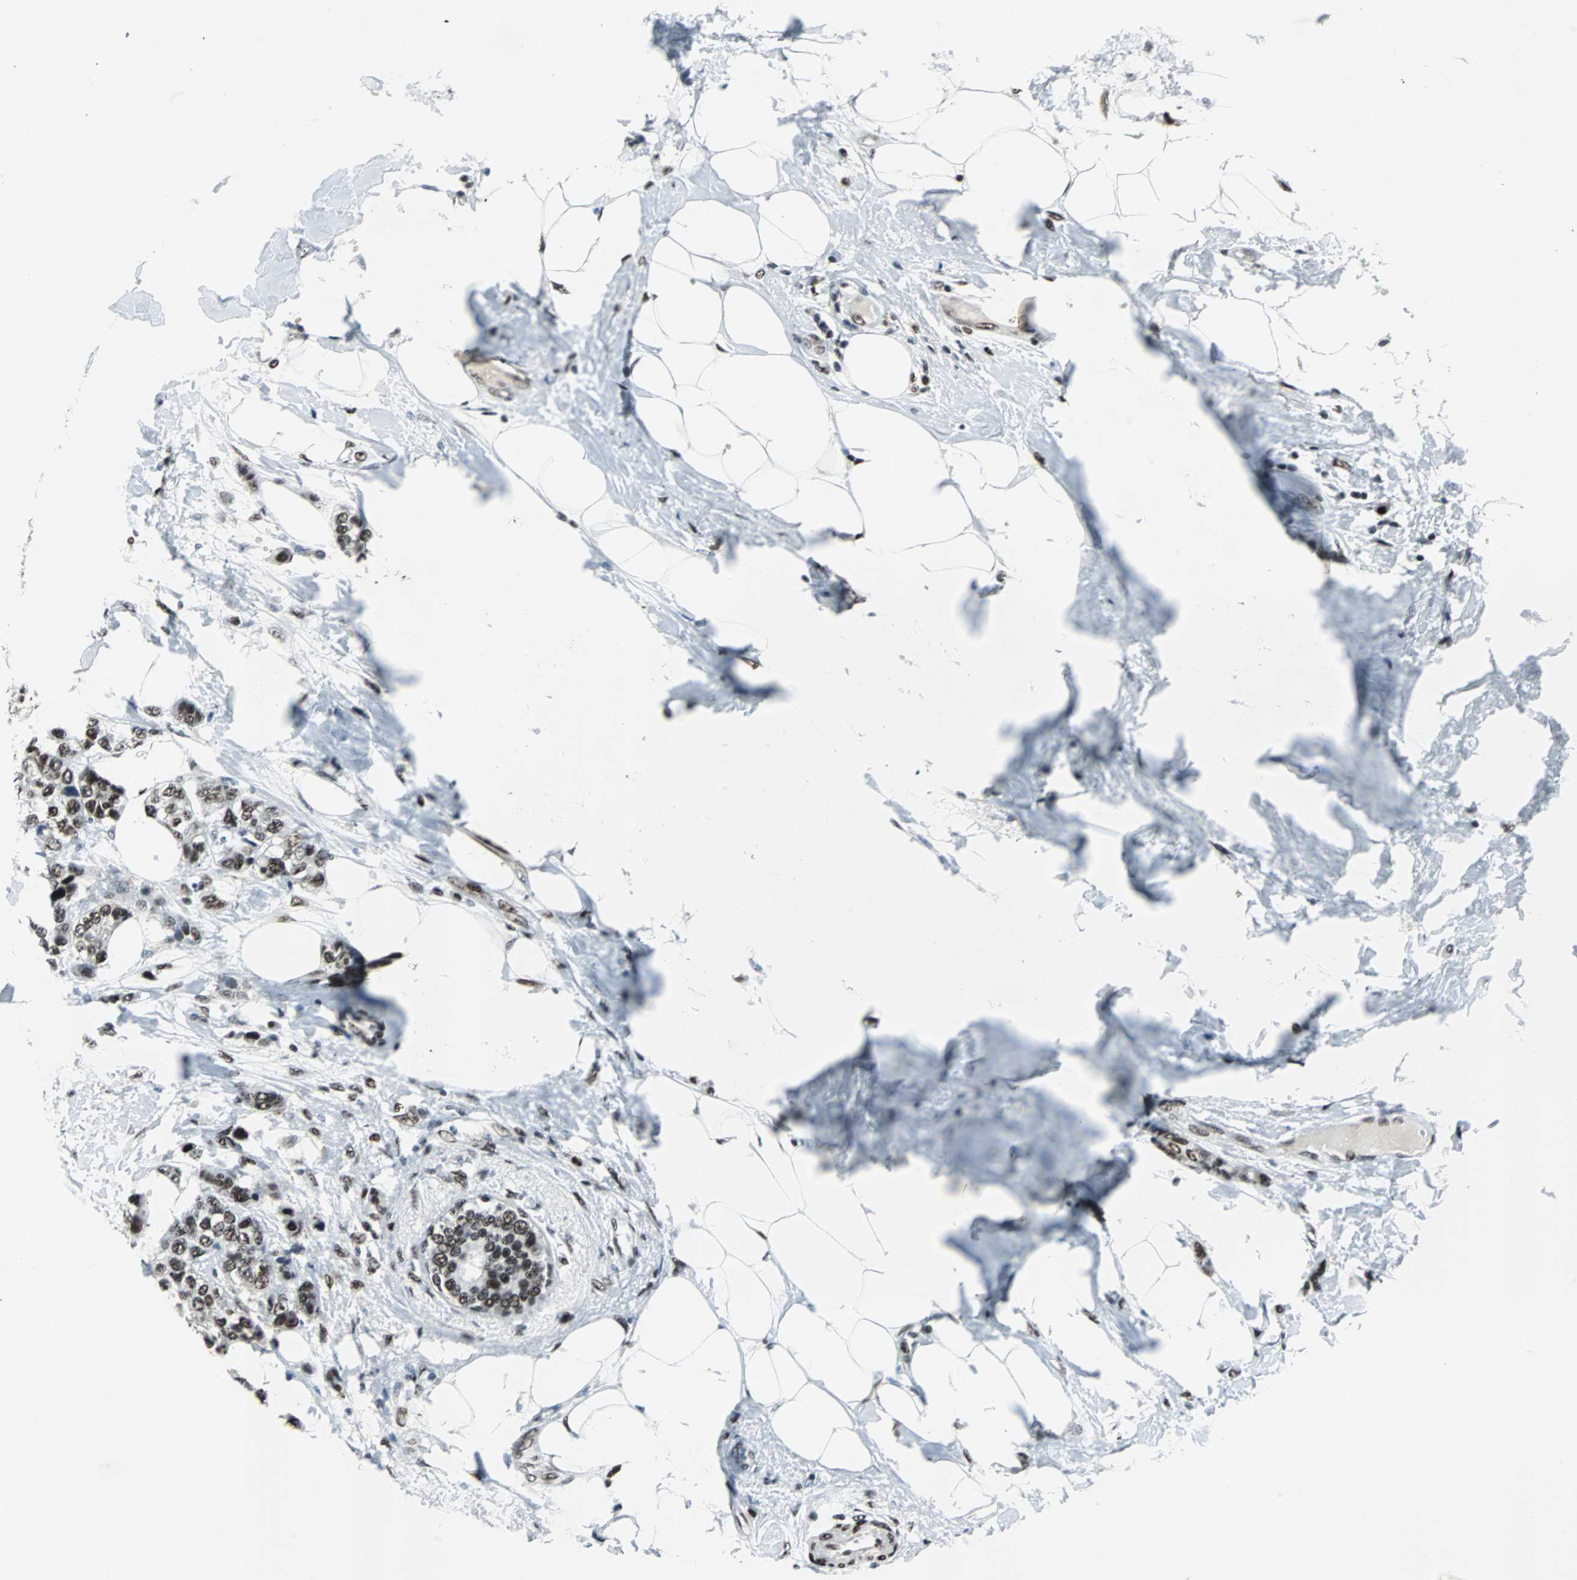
{"staining": {"intensity": "strong", "quantity": ">75%", "location": "nuclear"}, "tissue": "breast cancer", "cell_type": "Tumor cells", "image_type": "cancer", "snomed": [{"axis": "morphology", "description": "Duct carcinoma"}, {"axis": "topography", "description": "Breast"}], "caption": "About >75% of tumor cells in breast cancer (invasive ductal carcinoma) show strong nuclear protein expression as visualized by brown immunohistochemical staining.", "gene": "MEF2D", "patient": {"sex": "female", "age": 51}}